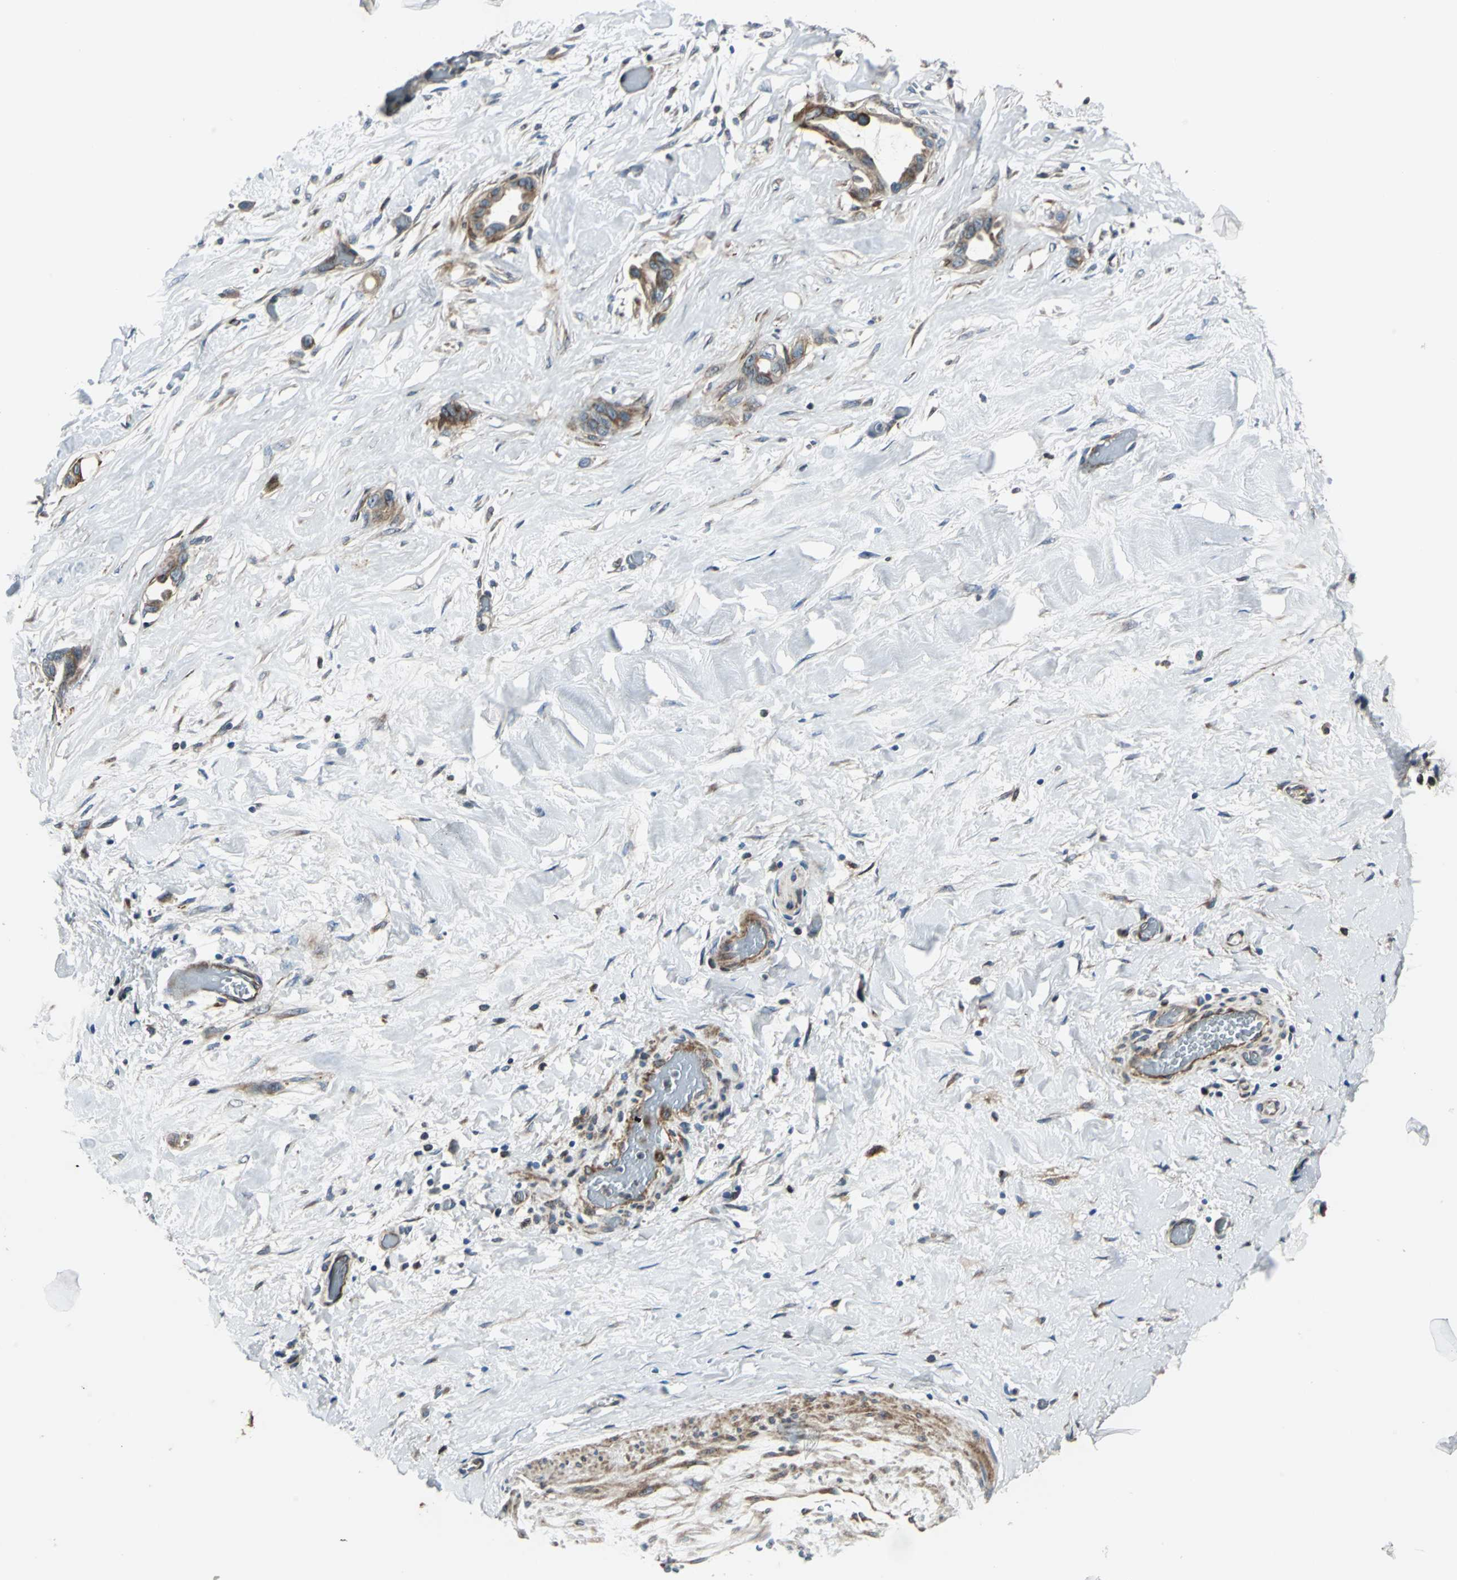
{"staining": {"intensity": "moderate", "quantity": ">75%", "location": "cytoplasmic/membranous"}, "tissue": "liver cancer", "cell_type": "Tumor cells", "image_type": "cancer", "snomed": [{"axis": "morphology", "description": "Cholangiocarcinoma"}, {"axis": "topography", "description": "Liver"}], "caption": "This photomicrograph shows immunohistochemistry (IHC) staining of human liver cancer (cholangiocarcinoma), with medium moderate cytoplasmic/membranous expression in approximately >75% of tumor cells.", "gene": "HTATIP2", "patient": {"sex": "female", "age": 65}}